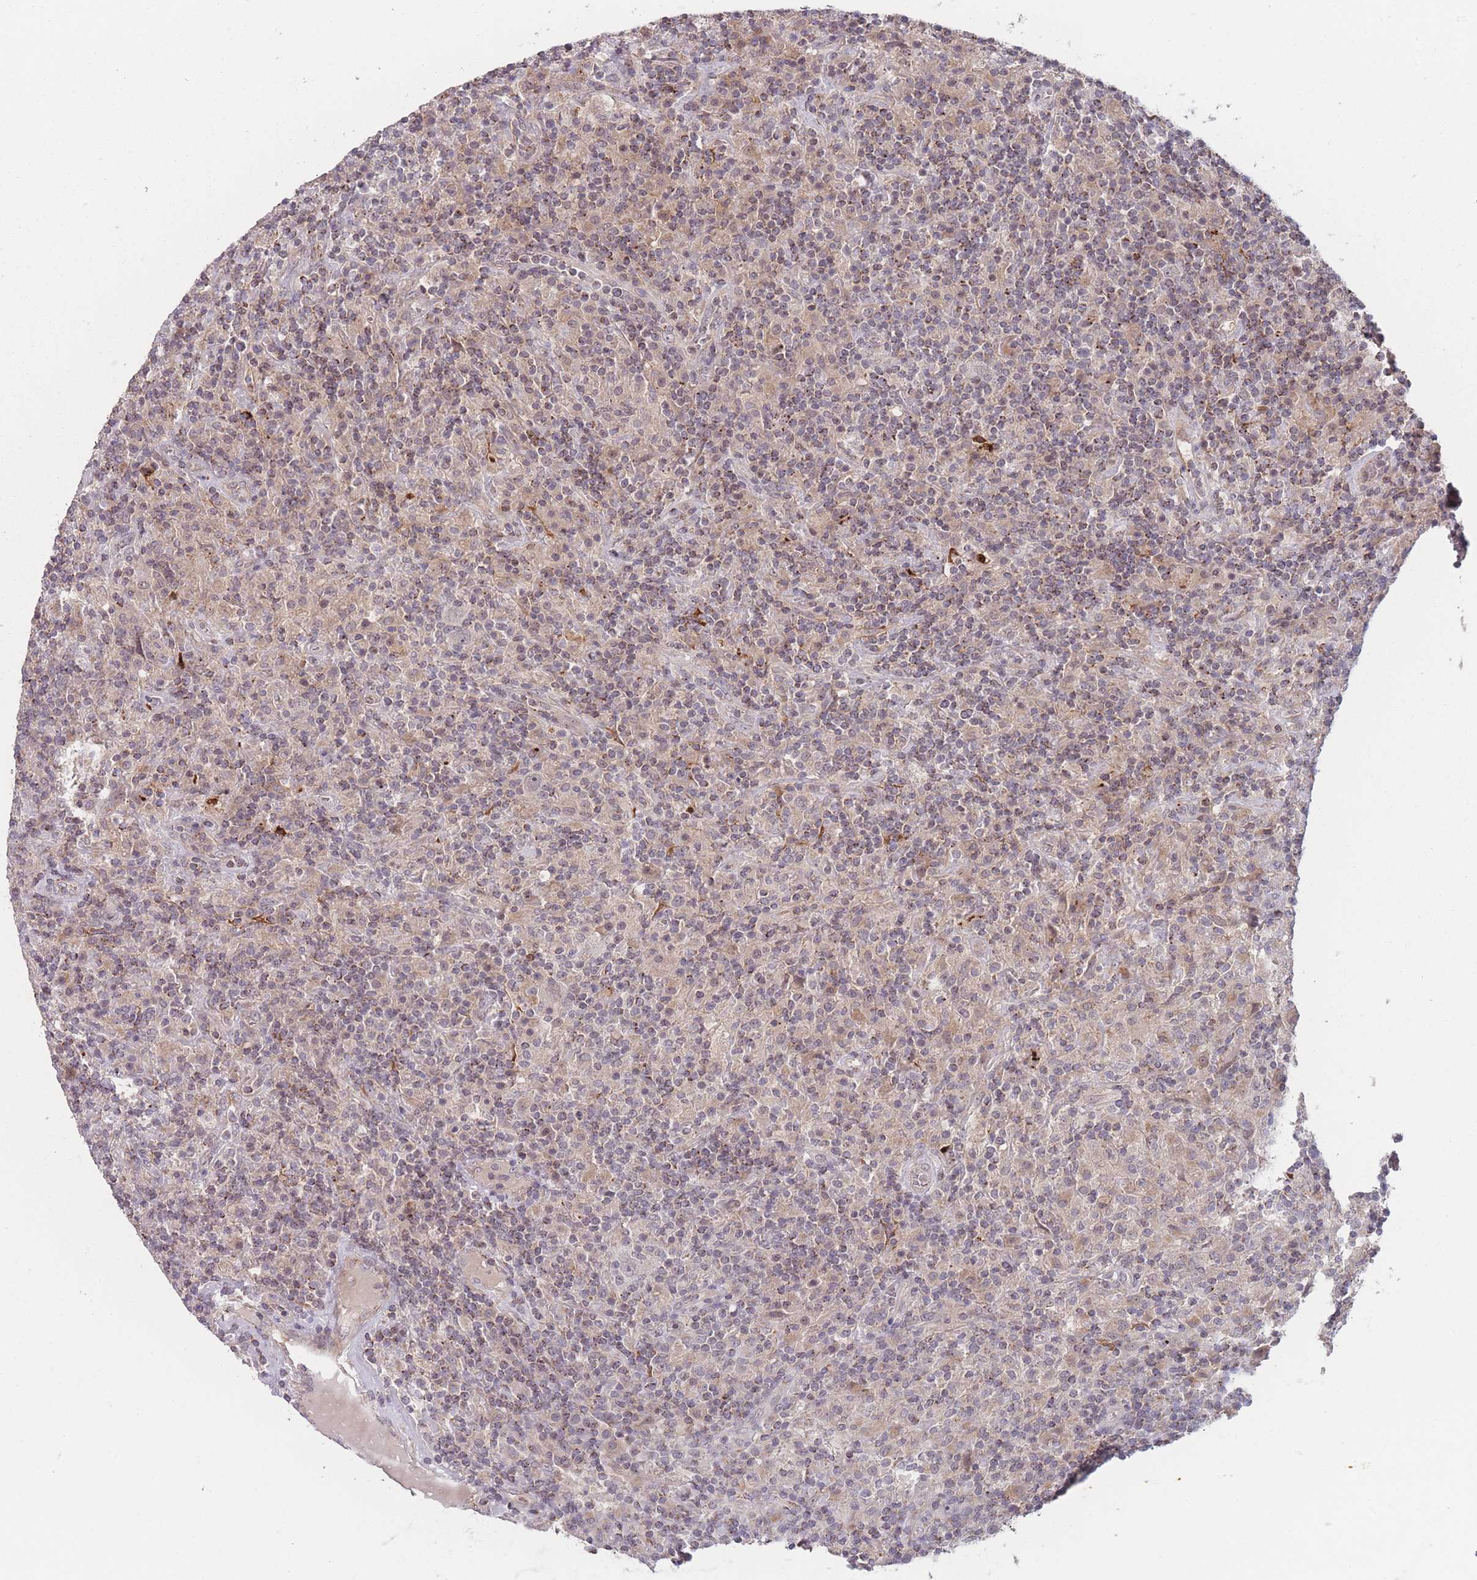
{"staining": {"intensity": "weak", "quantity": "<25%", "location": "cytoplasmic/membranous,nuclear"}, "tissue": "lymphoma", "cell_type": "Tumor cells", "image_type": "cancer", "snomed": [{"axis": "morphology", "description": "Hodgkin's disease, NOS"}, {"axis": "topography", "description": "Lymph node"}], "caption": "IHC histopathology image of Hodgkin's disease stained for a protein (brown), which exhibits no staining in tumor cells. Brightfield microscopy of IHC stained with DAB (brown) and hematoxylin (blue), captured at high magnification.", "gene": "TMEM232", "patient": {"sex": "male", "age": 70}}